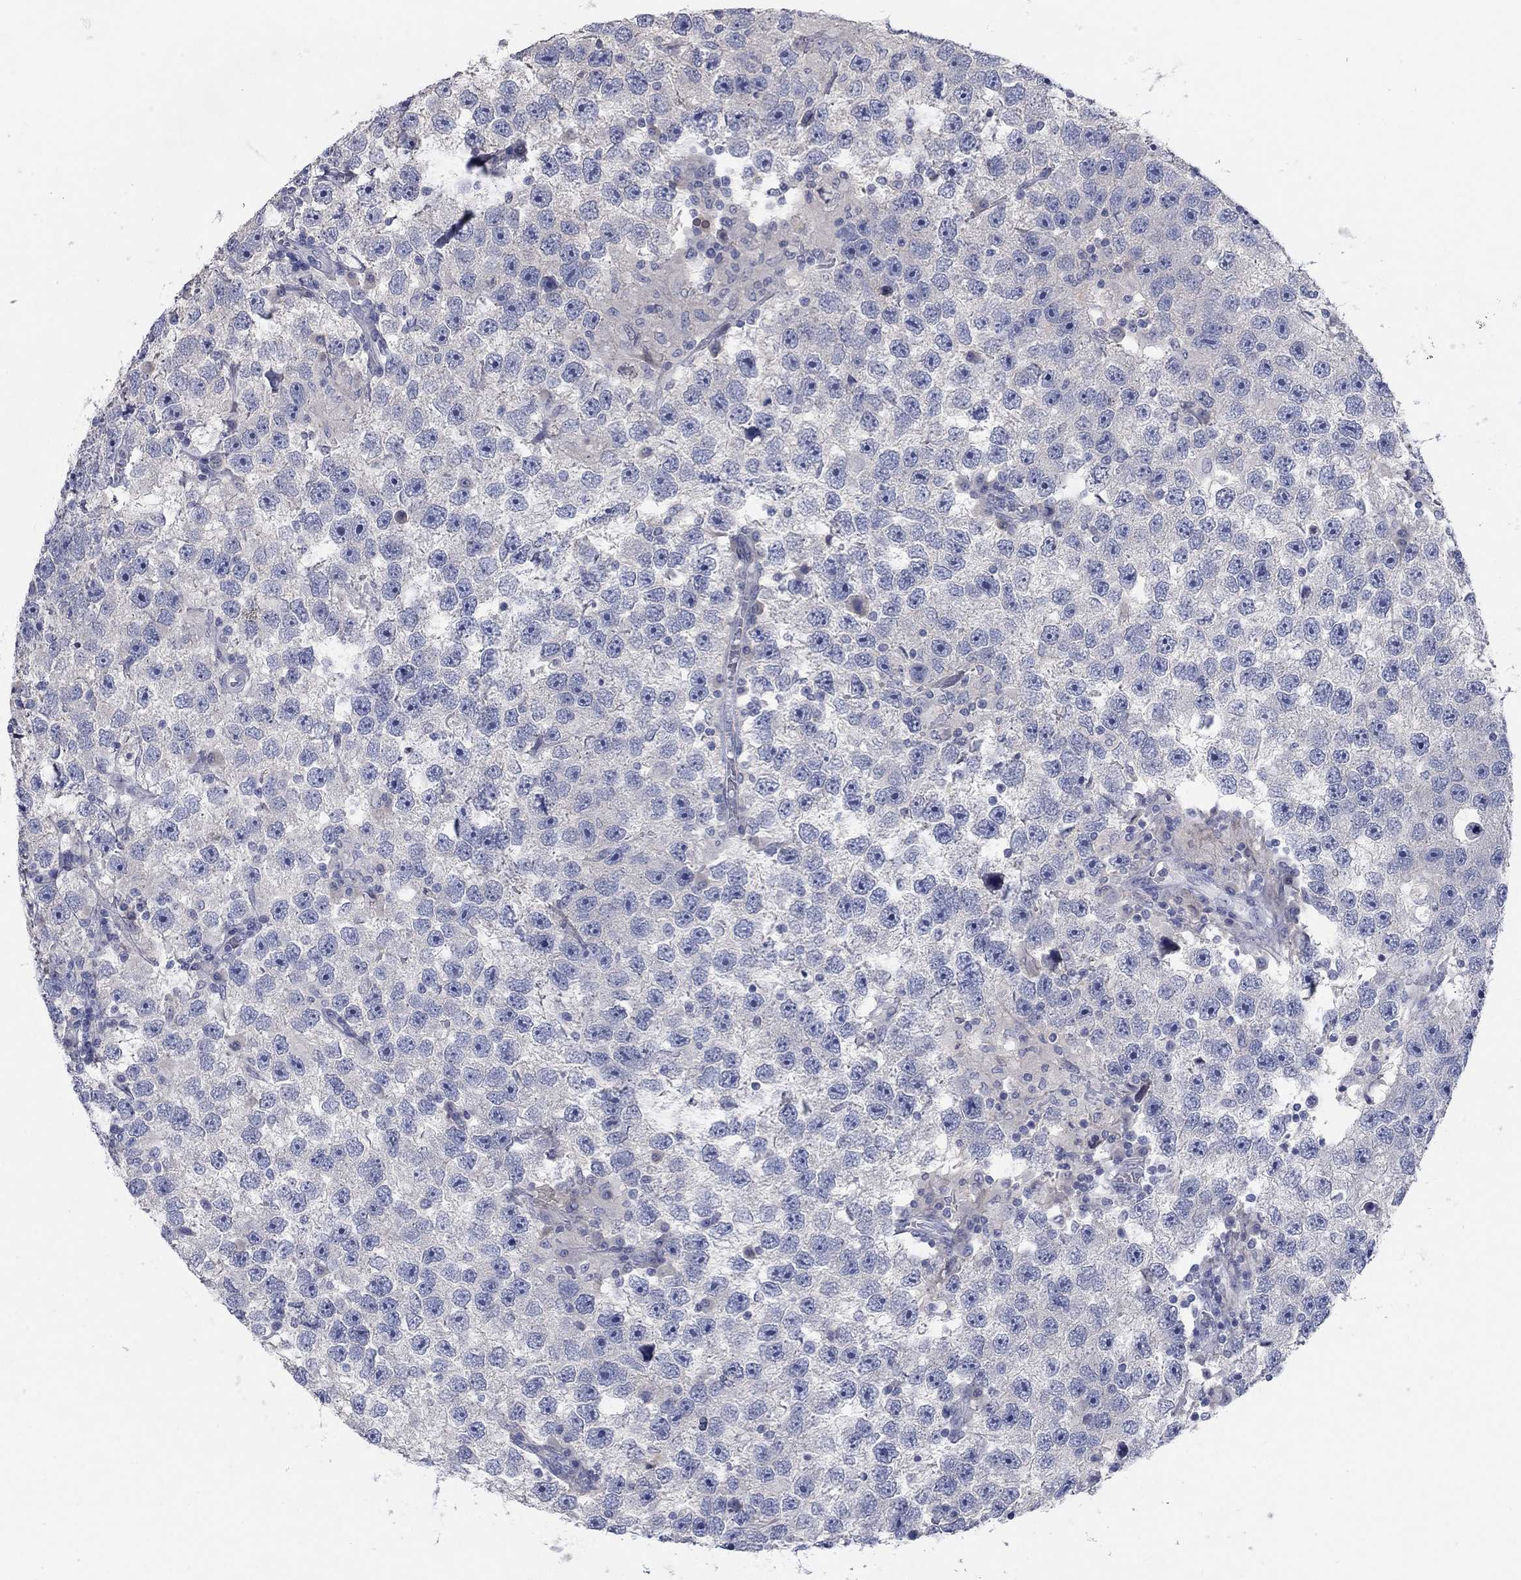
{"staining": {"intensity": "negative", "quantity": "none", "location": "none"}, "tissue": "testis cancer", "cell_type": "Tumor cells", "image_type": "cancer", "snomed": [{"axis": "morphology", "description": "Seminoma, NOS"}, {"axis": "topography", "description": "Testis"}], "caption": "Protein analysis of testis cancer shows no significant expression in tumor cells.", "gene": "TMEM249", "patient": {"sex": "male", "age": 26}}